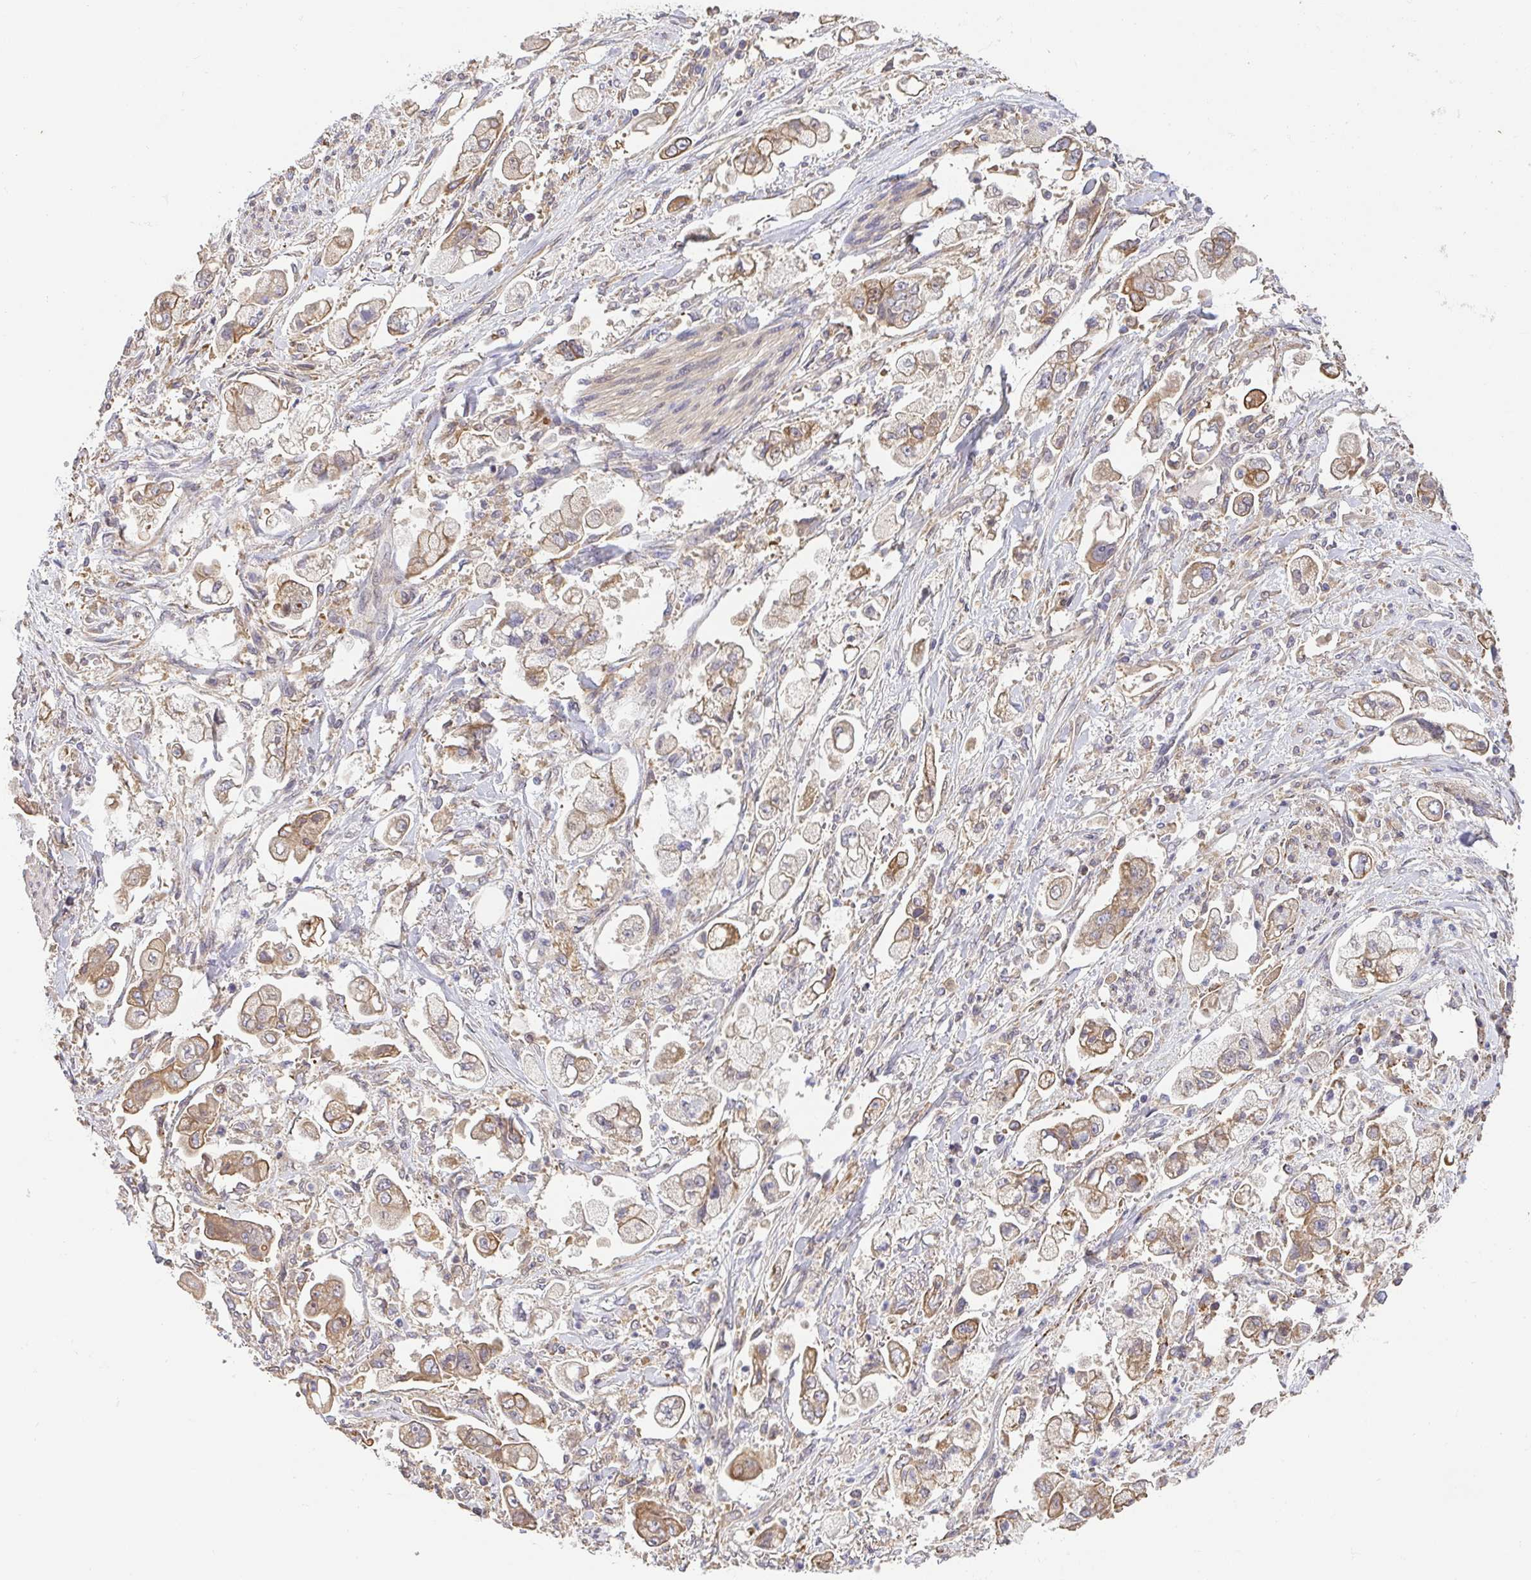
{"staining": {"intensity": "moderate", "quantity": "25%-75%", "location": "cytoplasmic/membranous"}, "tissue": "stomach cancer", "cell_type": "Tumor cells", "image_type": "cancer", "snomed": [{"axis": "morphology", "description": "Adenocarcinoma, NOS"}, {"axis": "topography", "description": "Stomach"}], "caption": "Immunohistochemistry (DAB (3,3'-diaminobenzidine)) staining of human stomach cancer (adenocarcinoma) displays moderate cytoplasmic/membranous protein staining in about 25%-75% of tumor cells.", "gene": "EEF1AKMT1", "patient": {"sex": "male", "age": 62}}